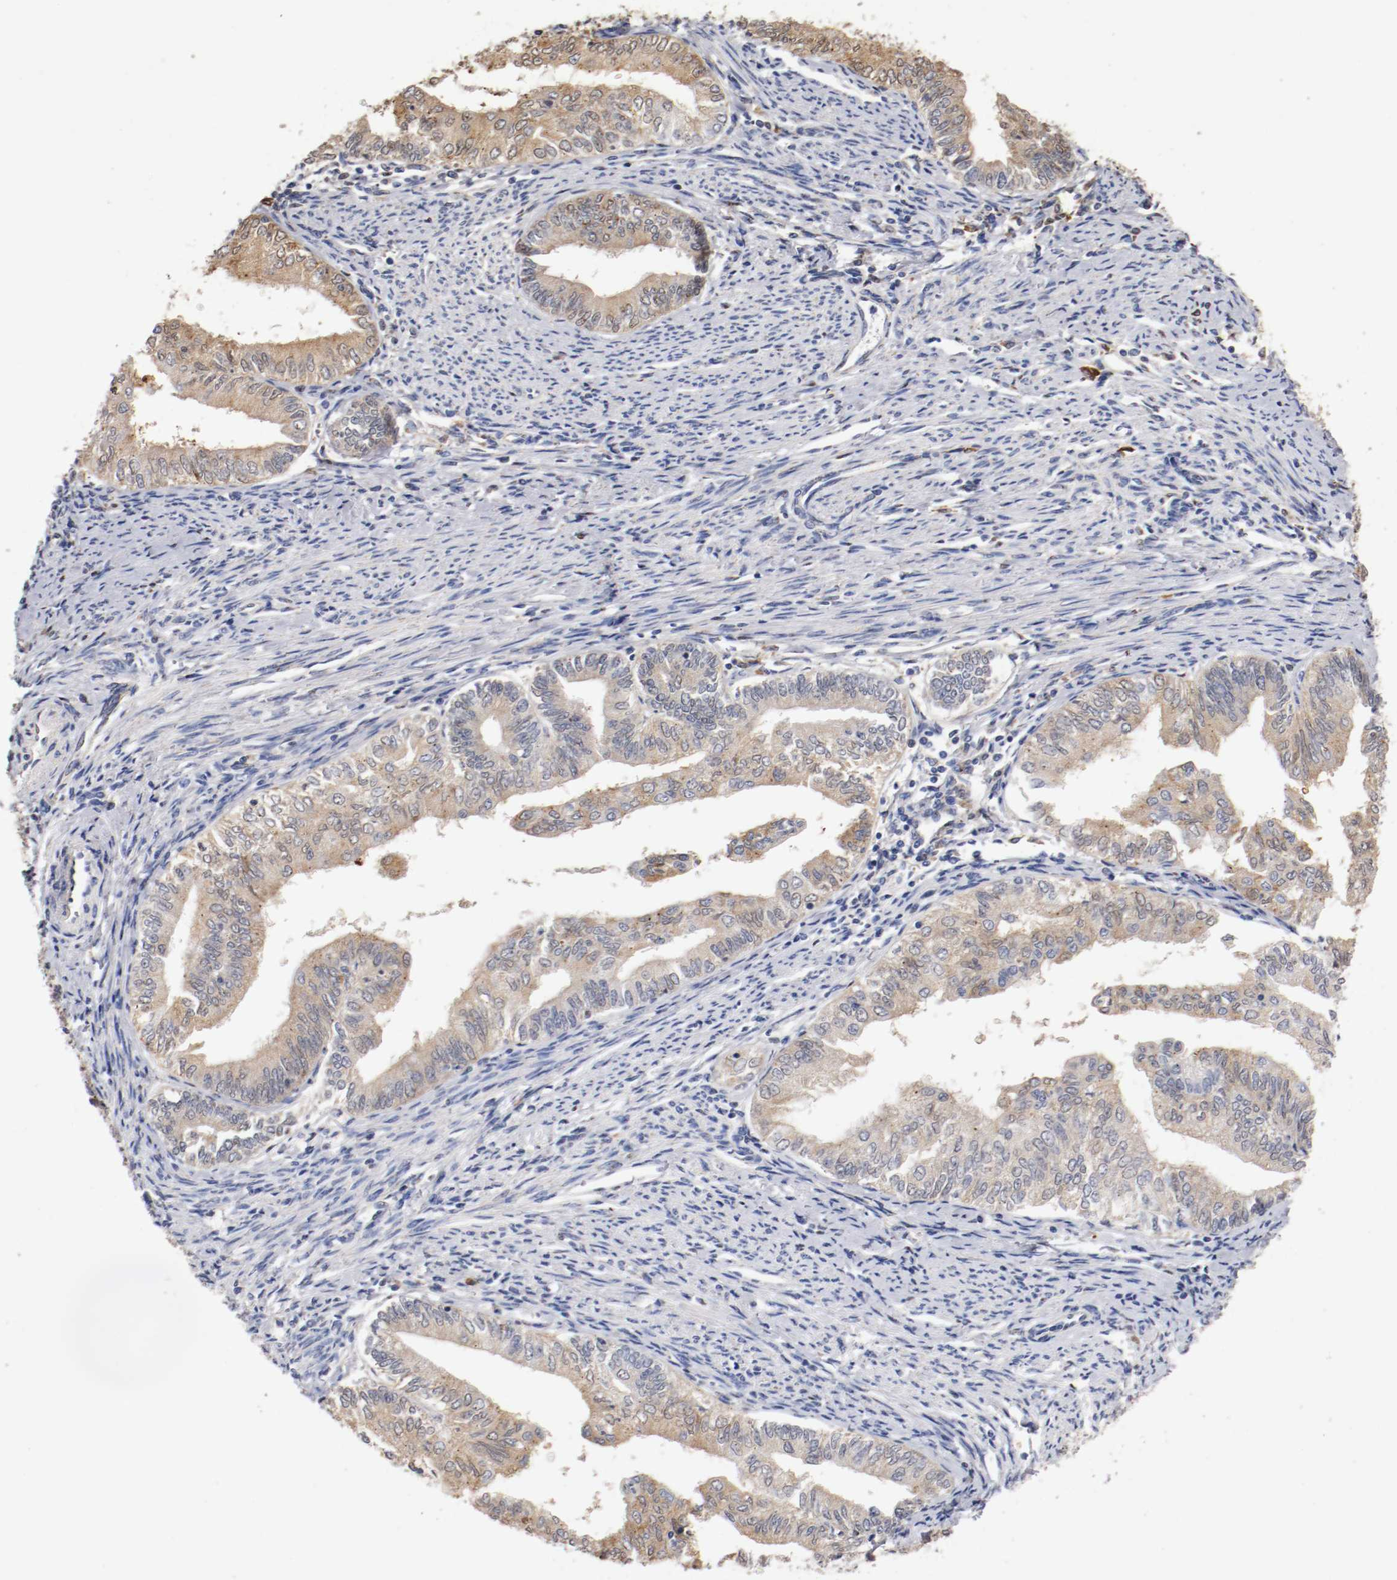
{"staining": {"intensity": "weak", "quantity": ">75%", "location": "cytoplasmic/membranous"}, "tissue": "endometrial cancer", "cell_type": "Tumor cells", "image_type": "cancer", "snomed": [{"axis": "morphology", "description": "Adenocarcinoma, NOS"}, {"axis": "topography", "description": "Endometrium"}], "caption": "Approximately >75% of tumor cells in endometrial adenocarcinoma display weak cytoplasmic/membranous protein positivity as visualized by brown immunohistochemical staining.", "gene": "TNFSF13", "patient": {"sex": "female", "age": 66}}